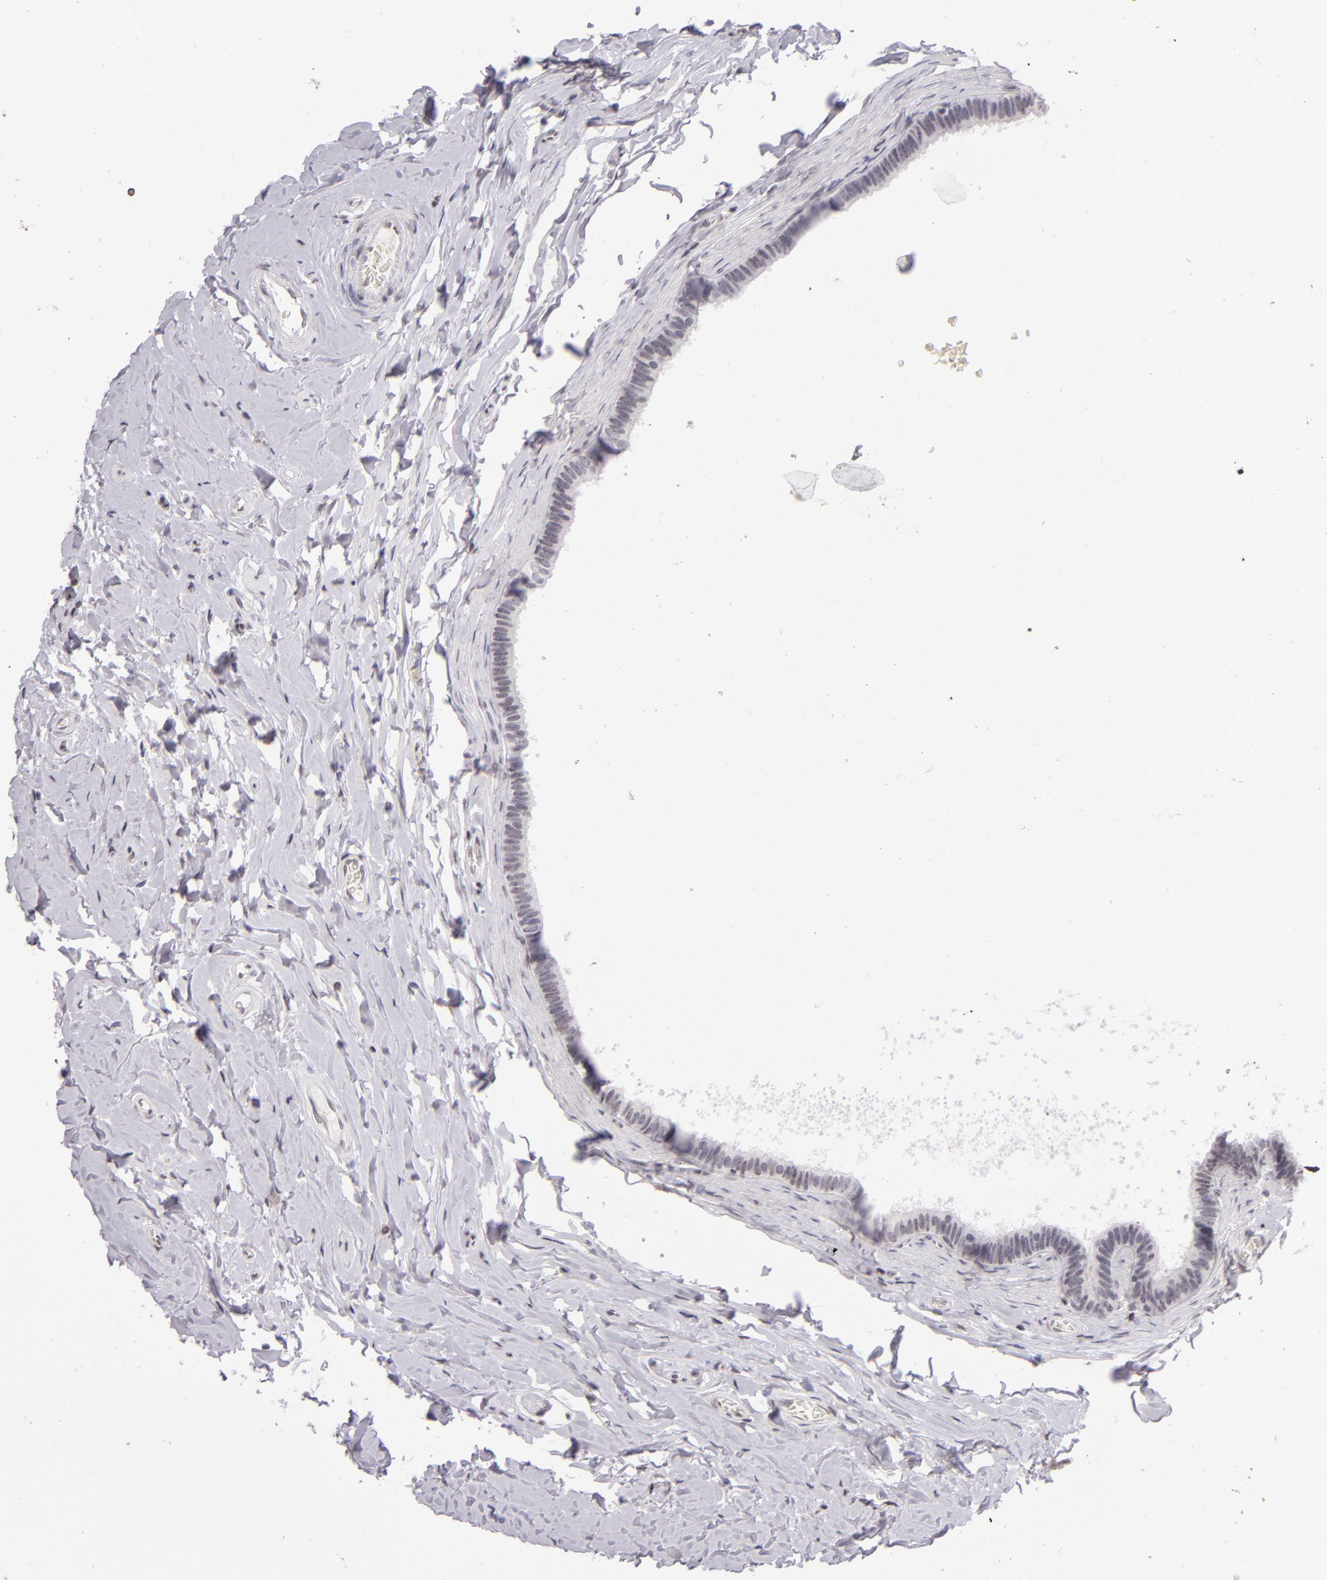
{"staining": {"intensity": "weak", "quantity": "<25%", "location": "nuclear"}, "tissue": "epididymis", "cell_type": "Glandular cells", "image_type": "normal", "snomed": [{"axis": "morphology", "description": "Normal tissue, NOS"}, {"axis": "topography", "description": "Epididymis"}], "caption": "Immunohistochemistry (IHC) of unremarkable human epididymis displays no positivity in glandular cells.", "gene": "CD40", "patient": {"sex": "male", "age": 26}}